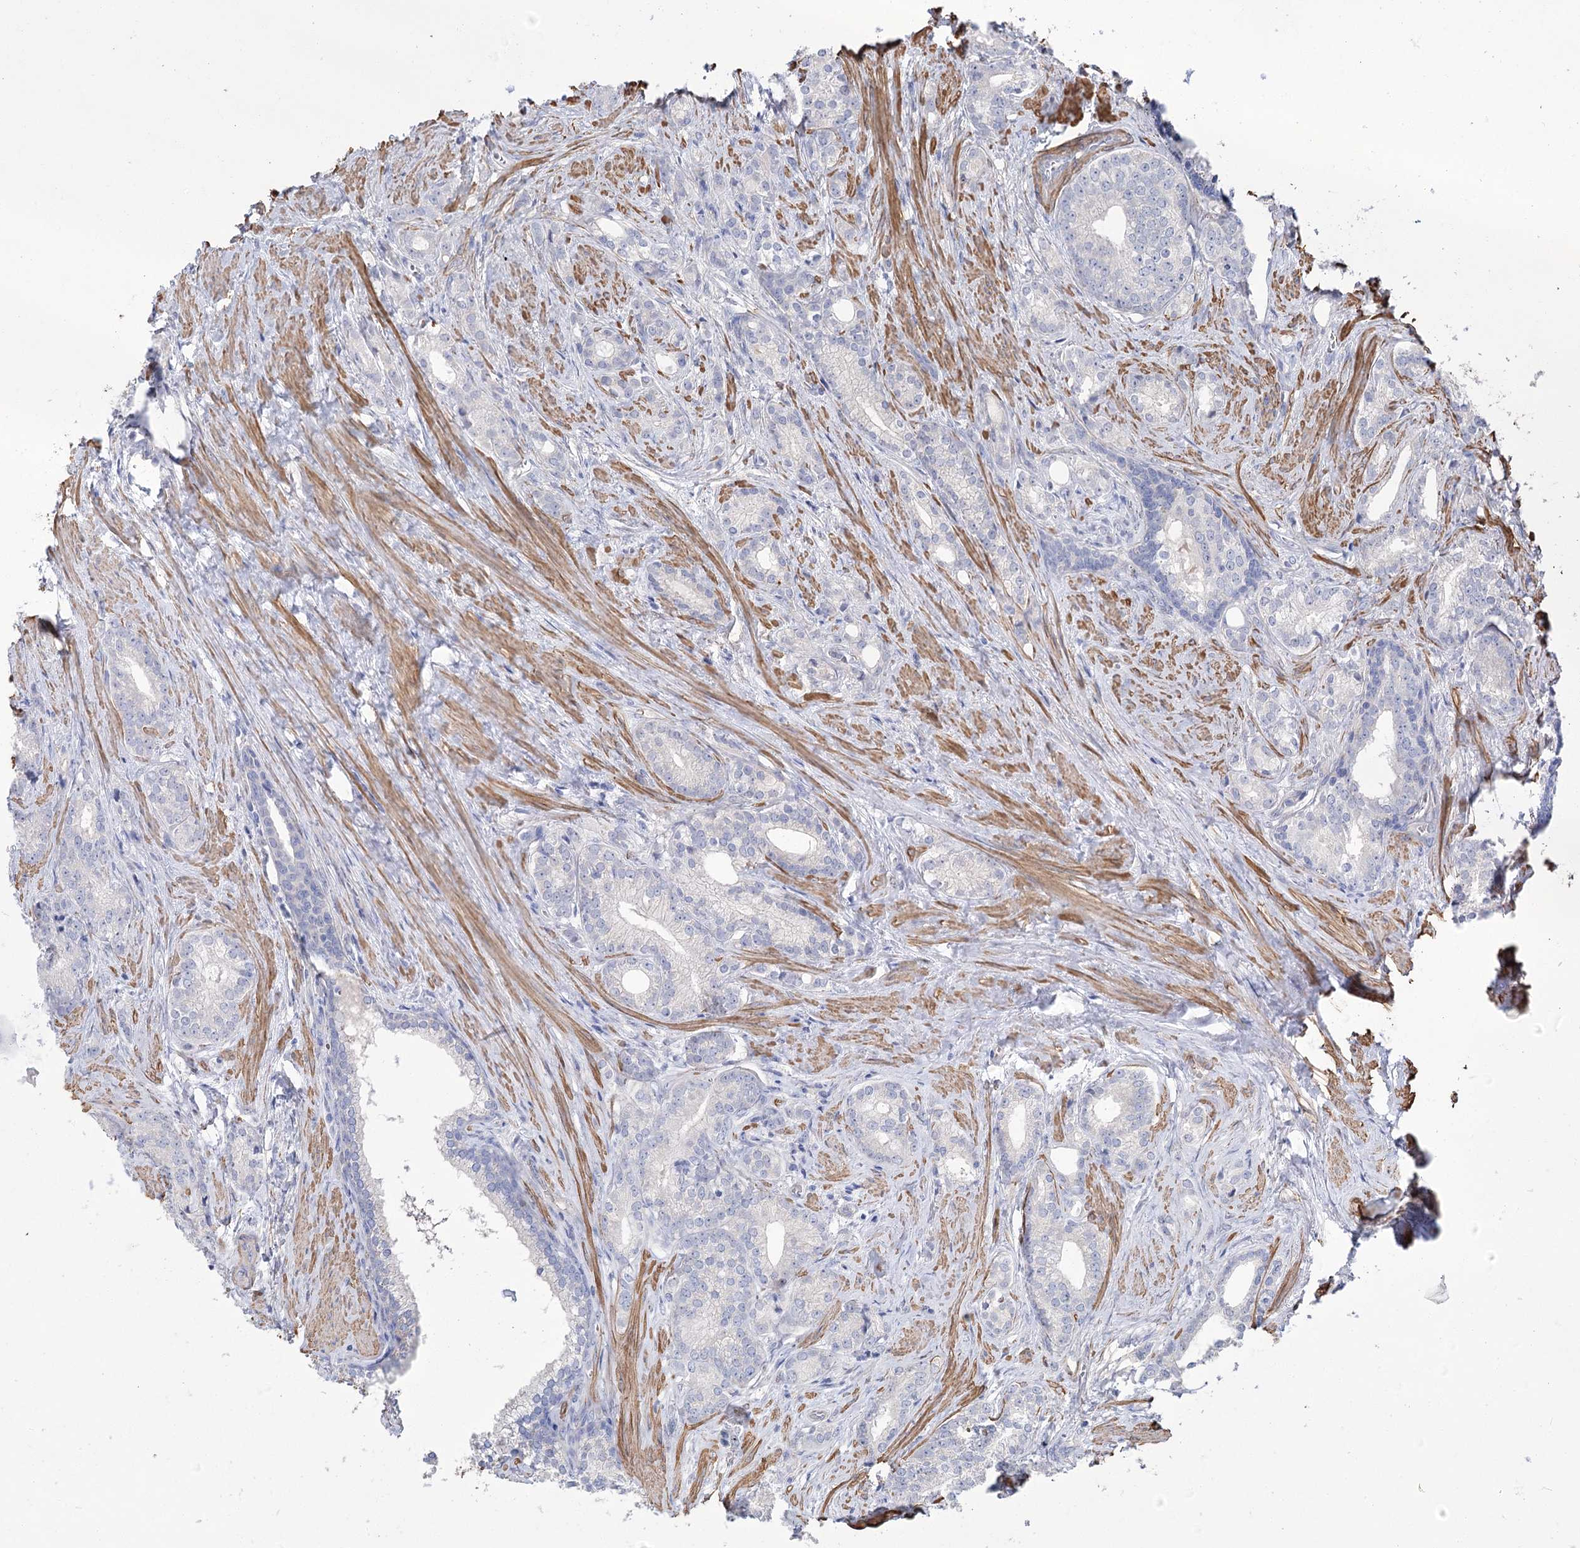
{"staining": {"intensity": "negative", "quantity": "none", "location": "none"}, "tissue": "prostate cancer", "cell_type": "Tumor cells", "image_type": "cancer", "snomed": [{"axis": "morphology", "description": "Adenocarcinoma, Low grade"}, {"axis": "topography", "description": "Prostate"}], "caption": "Adenocarcinoma (low-grade) (prostate) was stained to show a protein in brown. There is no significant expression in tumor cells. (DAB (3,3'-diaminobenzidine) immunohistochemistry (IHC) with hematoxylin counter stain).", "gene": "WASHC3", "patient": {"sex": "male", "age": 71}}